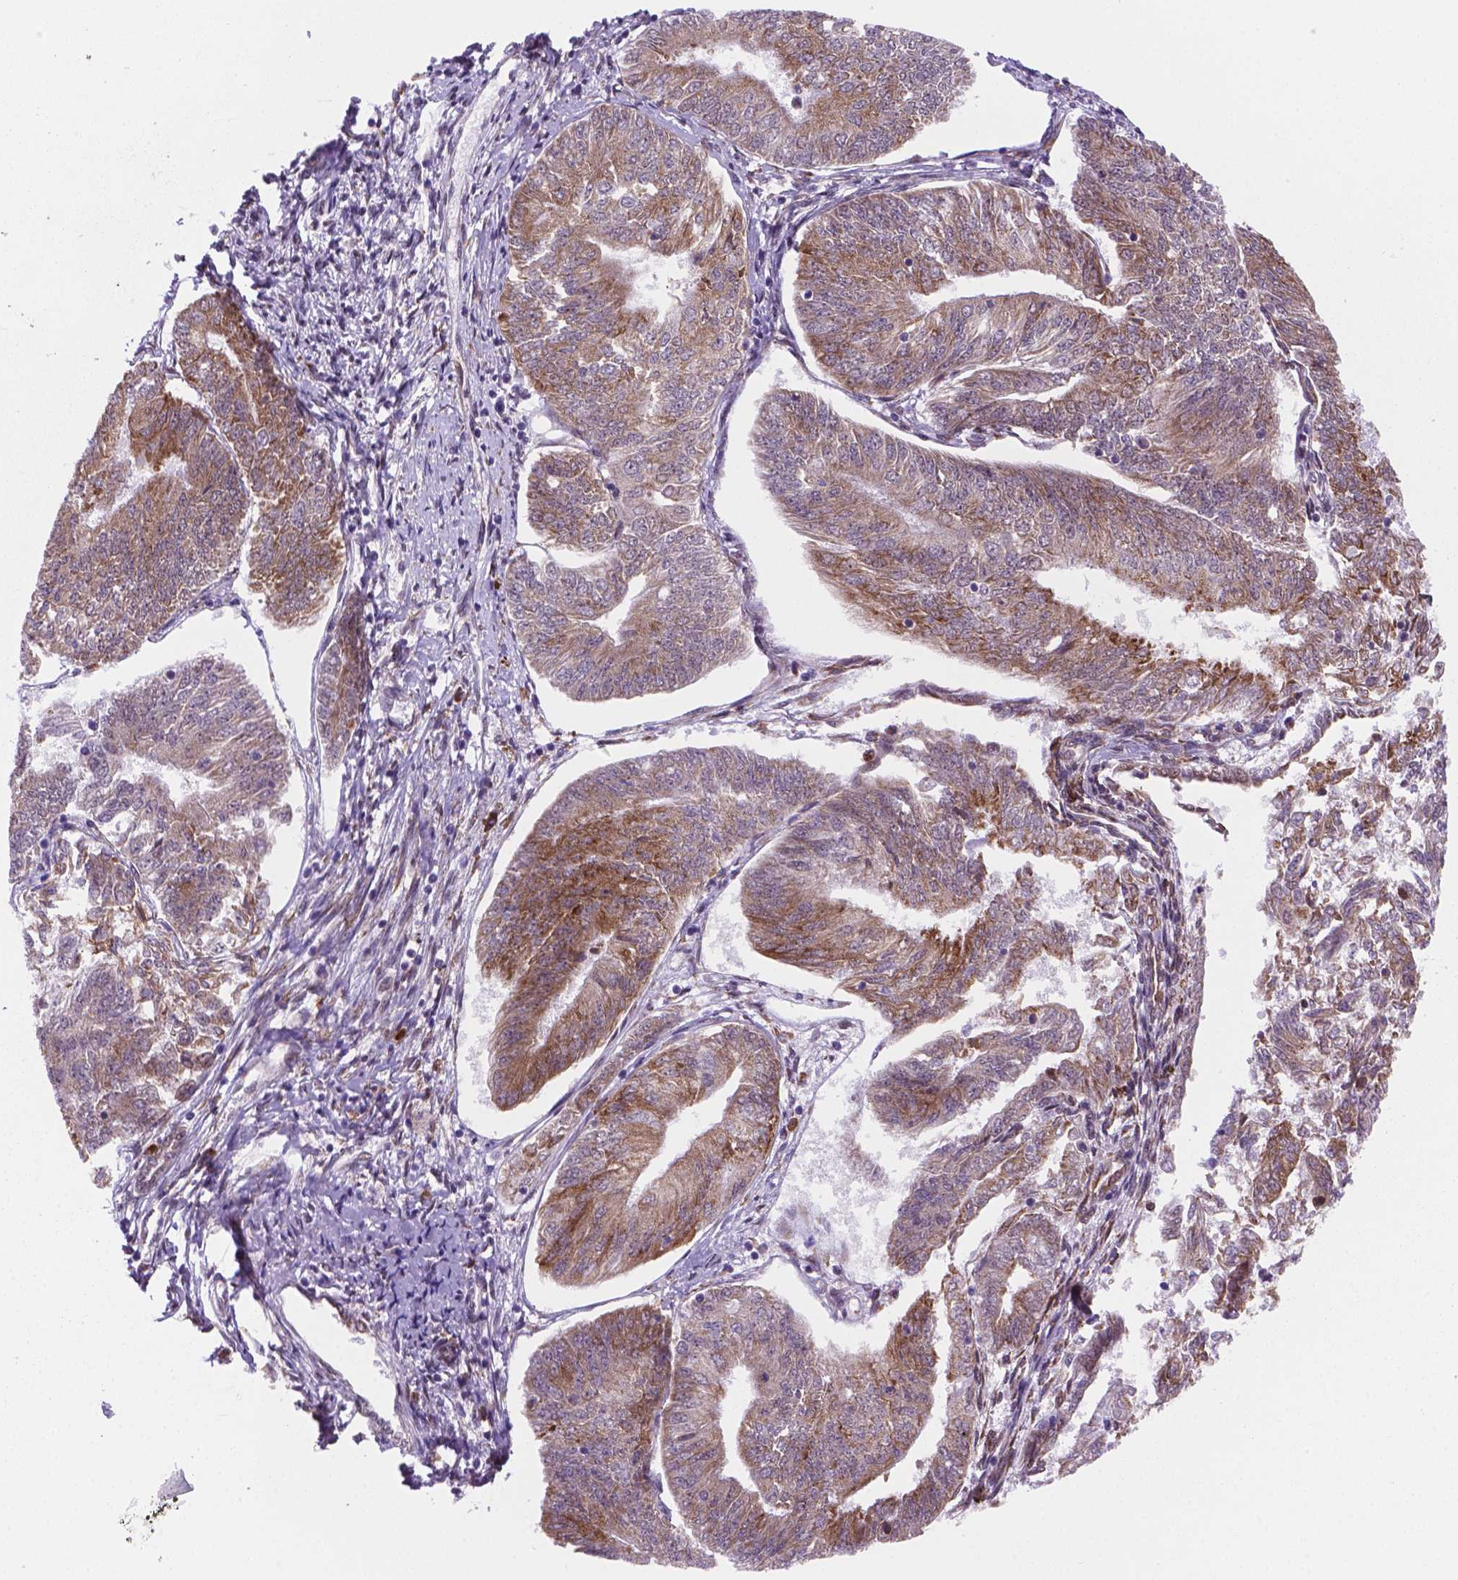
{"staining": {"intensity": "moderate", "quantity": ">75%", "location": "cytoplasmic/membranous"}, "tissue": "endometrial cancer", "cell_type": "Tumor cells", "image_type": "cancer", "snomed": [{"axis": "morphology", "description": "Adenocarcinoma, NOS"}, {"axis": "topography", "description": "Endometrium"}], "caption": "An image of human adenocarcinoma (endometrial) stained for a protein displays moderate cytoplasmic/membranous brown staining in tumor cells.", "gene": "FNIP1", "patient": {"sex": "female", "age": 58}}